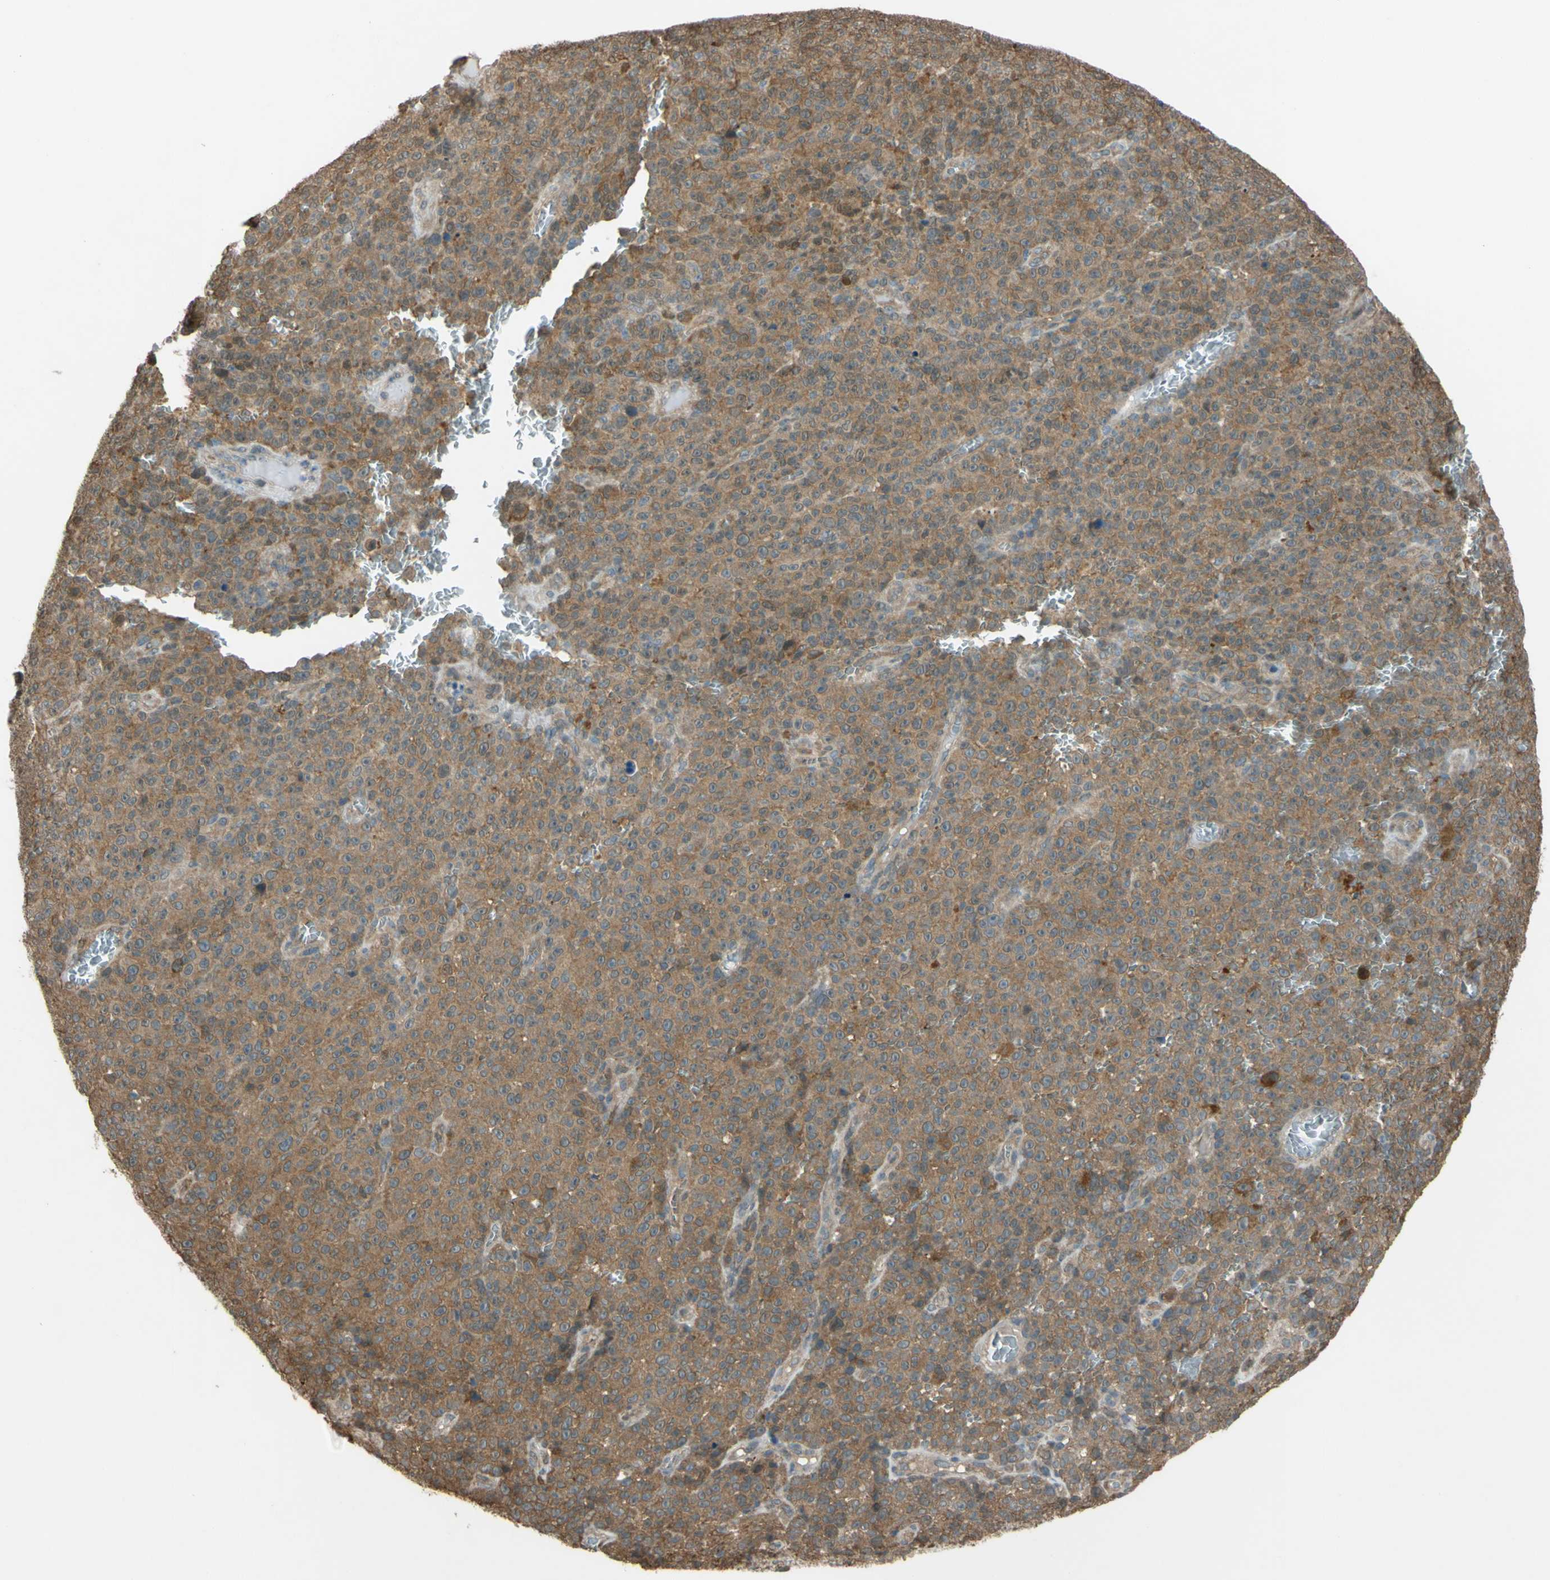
{"staining": {"intensity": "moderate", "quantity": ">75%", "location": "cytoplasmic/membranous"}, "tissue": "melanoma", "cell_type": "Tumor cells", "image_type": "cancer", "snomed": [{"axis": "morphology", "description": "Malignant melanoma, NOS"}, {"axis": "topography", "description": "Skin"}], "caption": "An image showing moderate cytoplasmic/membranous positivity in about >75% of tumor cells in malignant melanoma, as visualized by brown immunohistochemical staining.", "gene": "YWHAQ", "patient": {"sex": "female", "age": 82}}